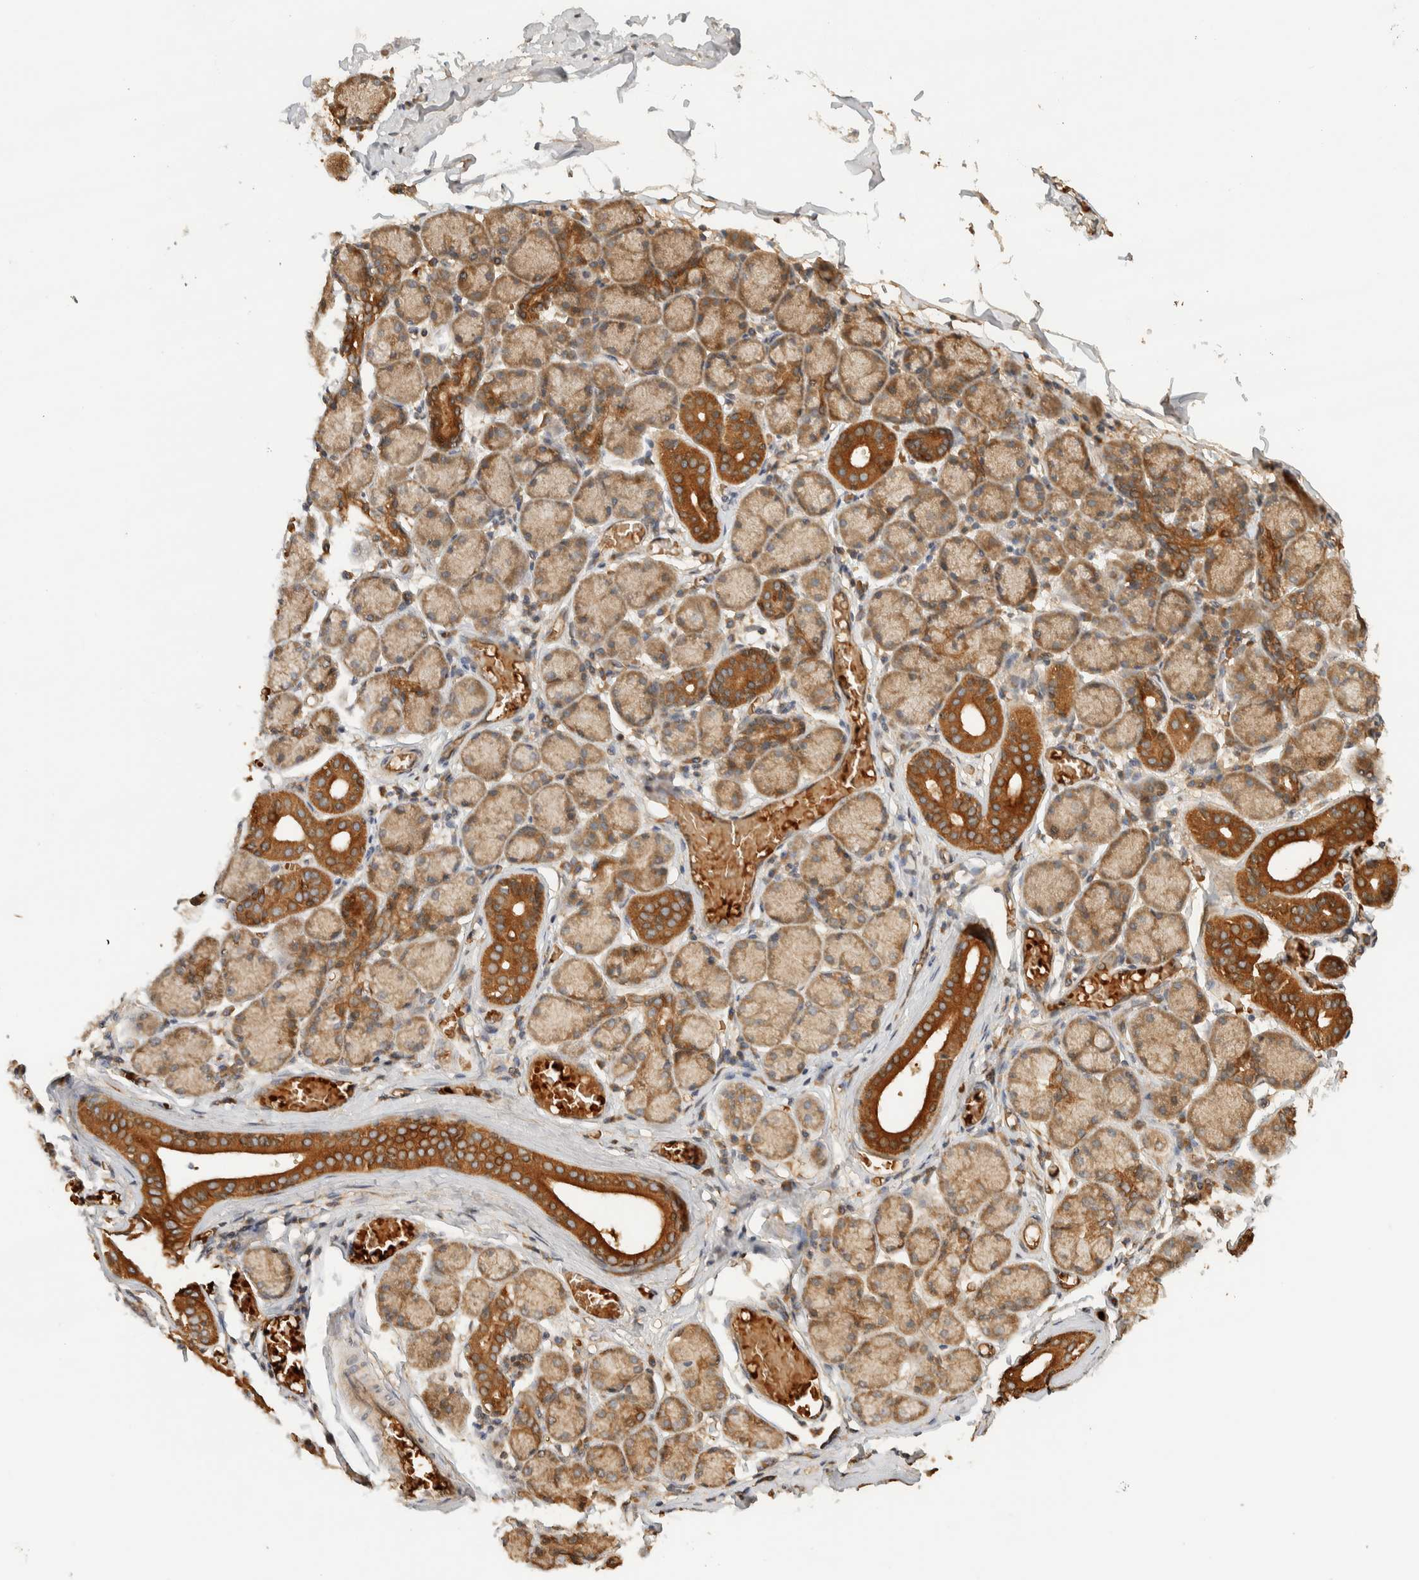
{"staining": {"intensity": "strong", "quantity": "25%-75%", "location": "cytoplasmic/membranous"}, "tissue": "salivary gland", "cell_type": "Glandular cells", "image_type": "normal", "snomed": [{"axis": "morphology", "description": "Normal tissue, NOS"}, {"axis": "topography", "description": "Salivary gland"}], "caption": "Immunohistochemical staining of benign human salivary gland demonstrates 25%-75% levels of strong cytoplasmic/membranous protein expression in about 25%-75% of glandular cells. (Stains: DAB (3,3'-diaminobenzidine) in brown, nuclei in blue, Microscopy: brightfield microscopy at high magnification).", "gene": "TTI2", "patient": {"sex": "female", "age": 24}}